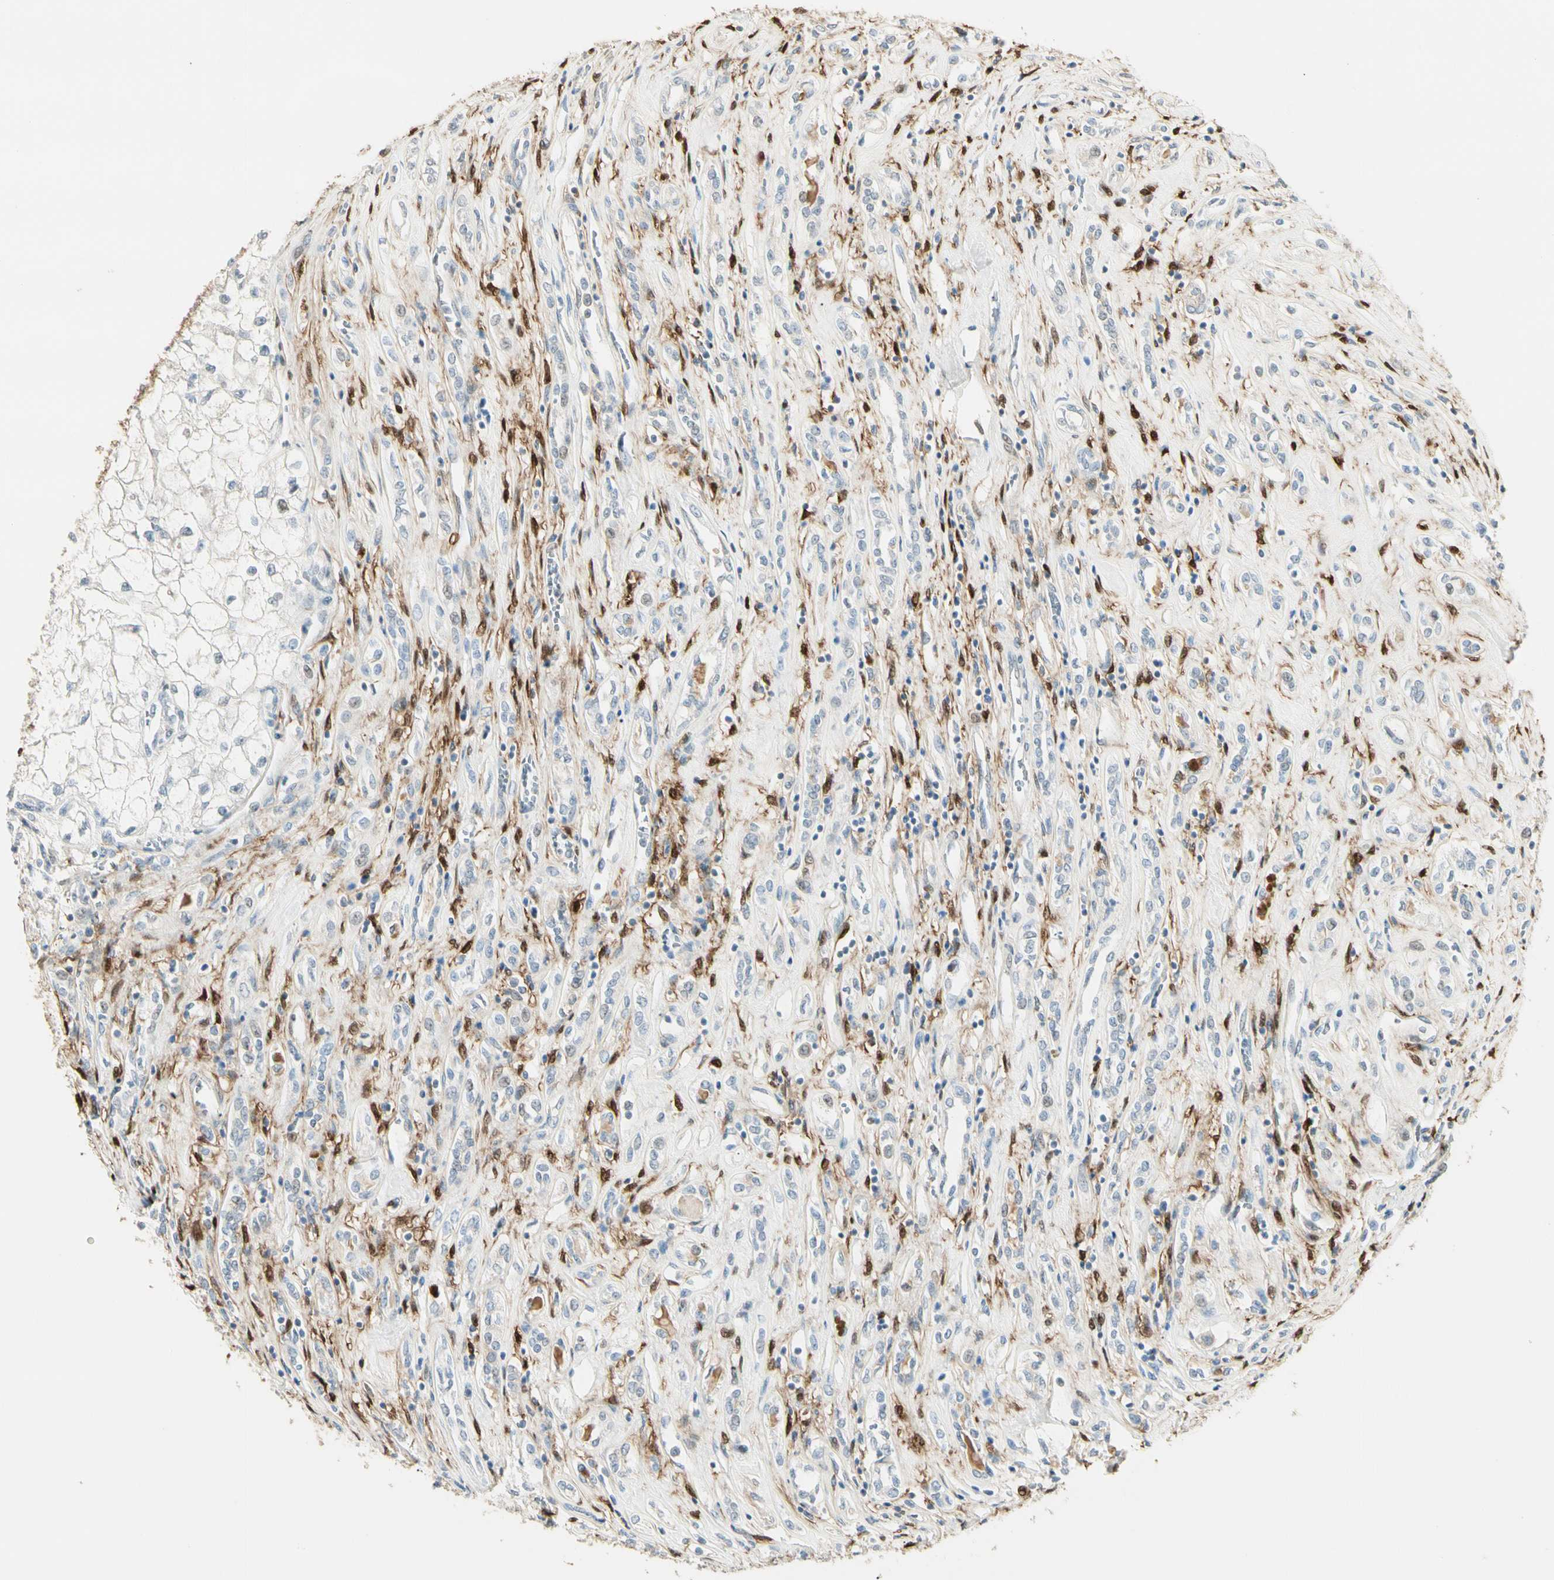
{"staining": {"intensity": "negative", "quantity": "none", "location": "none"}, "tissue": "renal cancer", "cell_type": "Tumor cells", "image_type": "cancer", "snomed": [{"axis": "morphology", "description": "Adenocarcinoma, NOS"}, {"axis": "topography", "description": "Kidney"}], "caption": "The micrograph reveals no significant staining in tumor cells of renal cancer.", "gene": "GNE", "patient": {"sex": "female", "age": 70}}